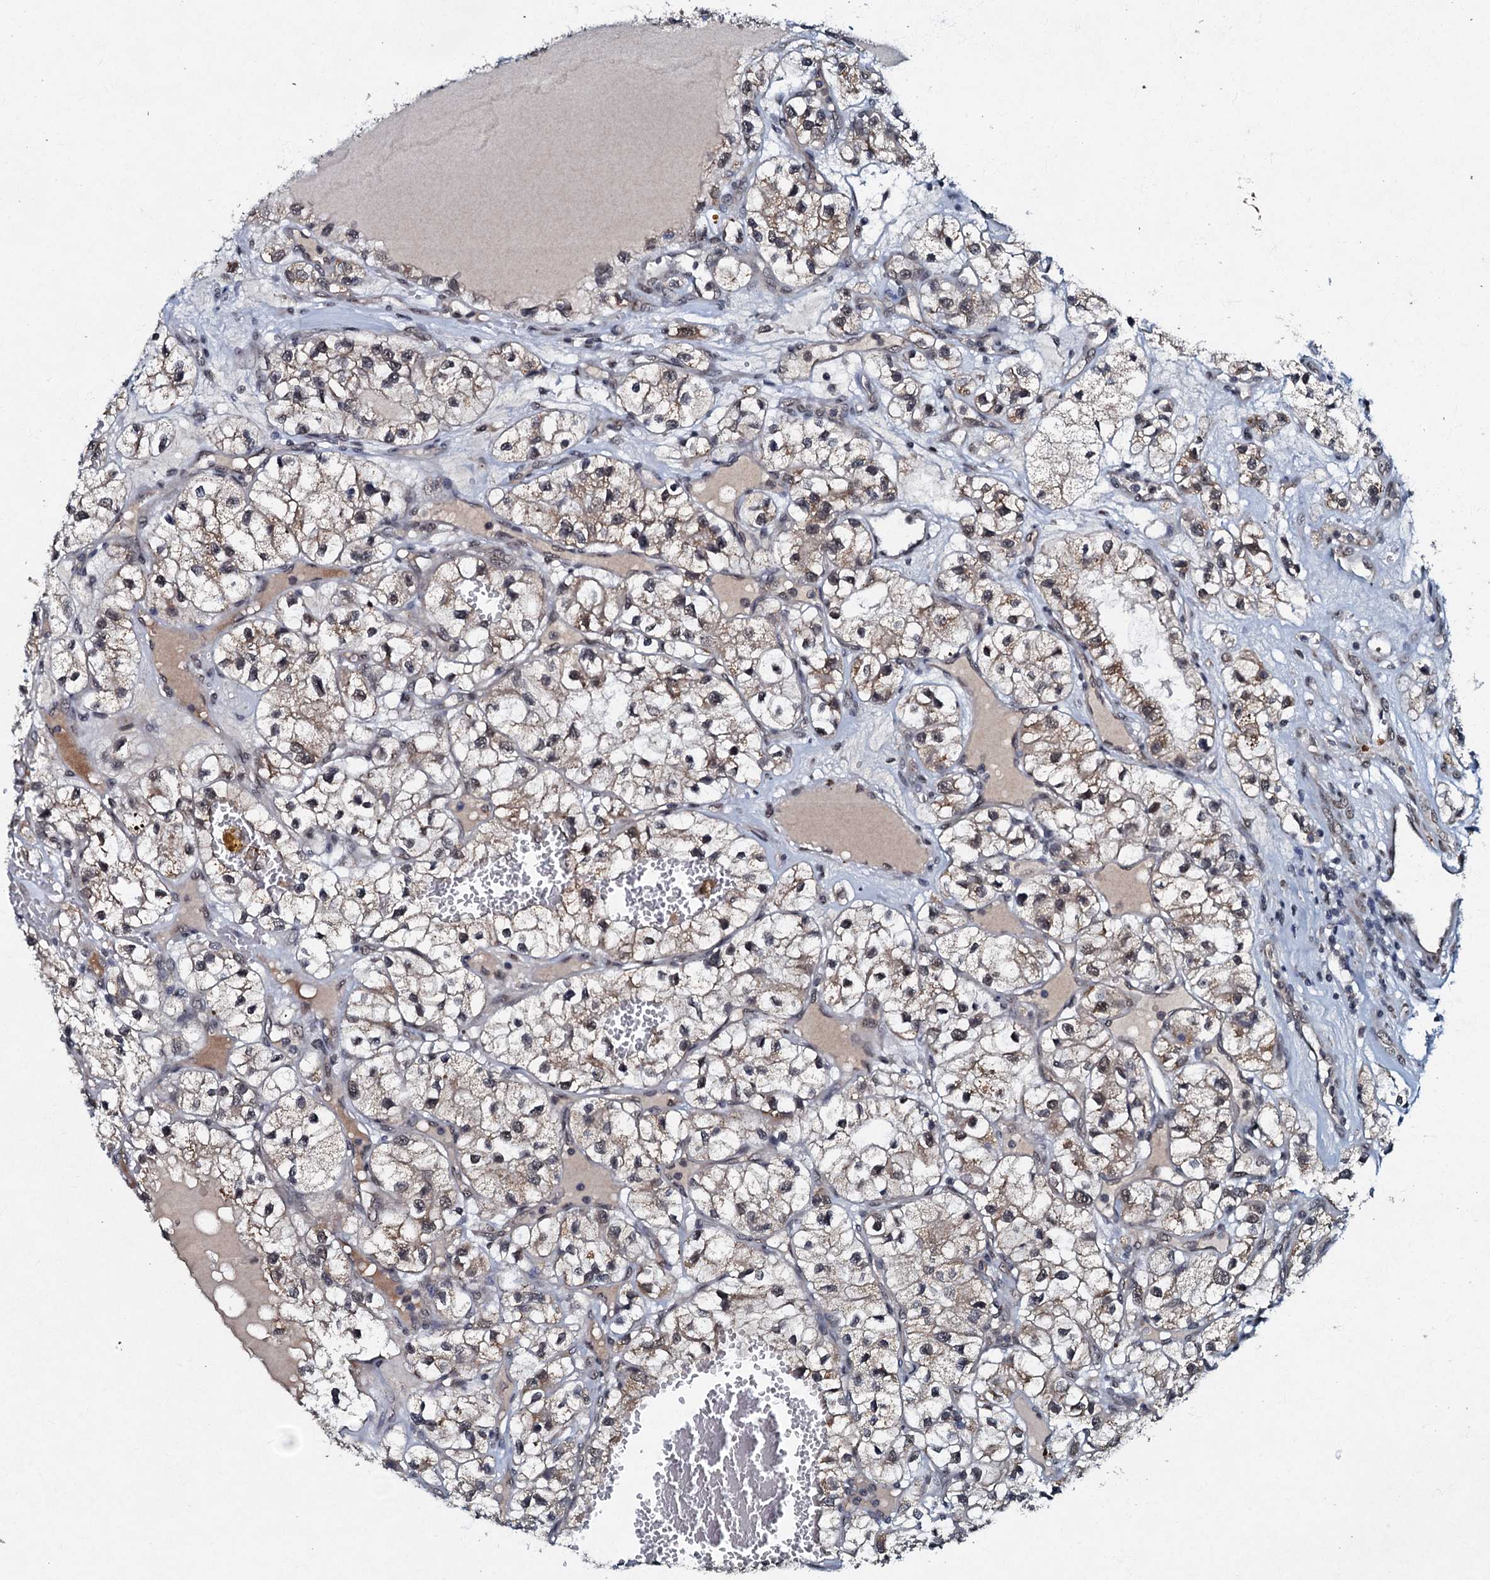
{"staining": {"intensity": "moderate", "quantity": "<25%", "location": "cytoplasmic/membranous,nuclear"}, "tissue": "renal cancer", "cell_type": "Tumor cells", "image_type": "cancer", "snomed": [{"axis": "morphology", "description": "Adenocarcinoma, NOS"}, {"axis": "topography", "description": "Kidney"}], "caption": "High-magnification brightfield microscopy of adenocarcinoma (renal) stained with DAB (brown) and counterstained with hematoxylin (blue). tumor cells exhibit moderate cytoplasmic/membranous and nuclear expression is seen in about<25% of cells. (DAB IHC with brightfield microscopy, high magnification).", "gene": "C18orf32", "patient": {"sex": "female", "age": 57}}